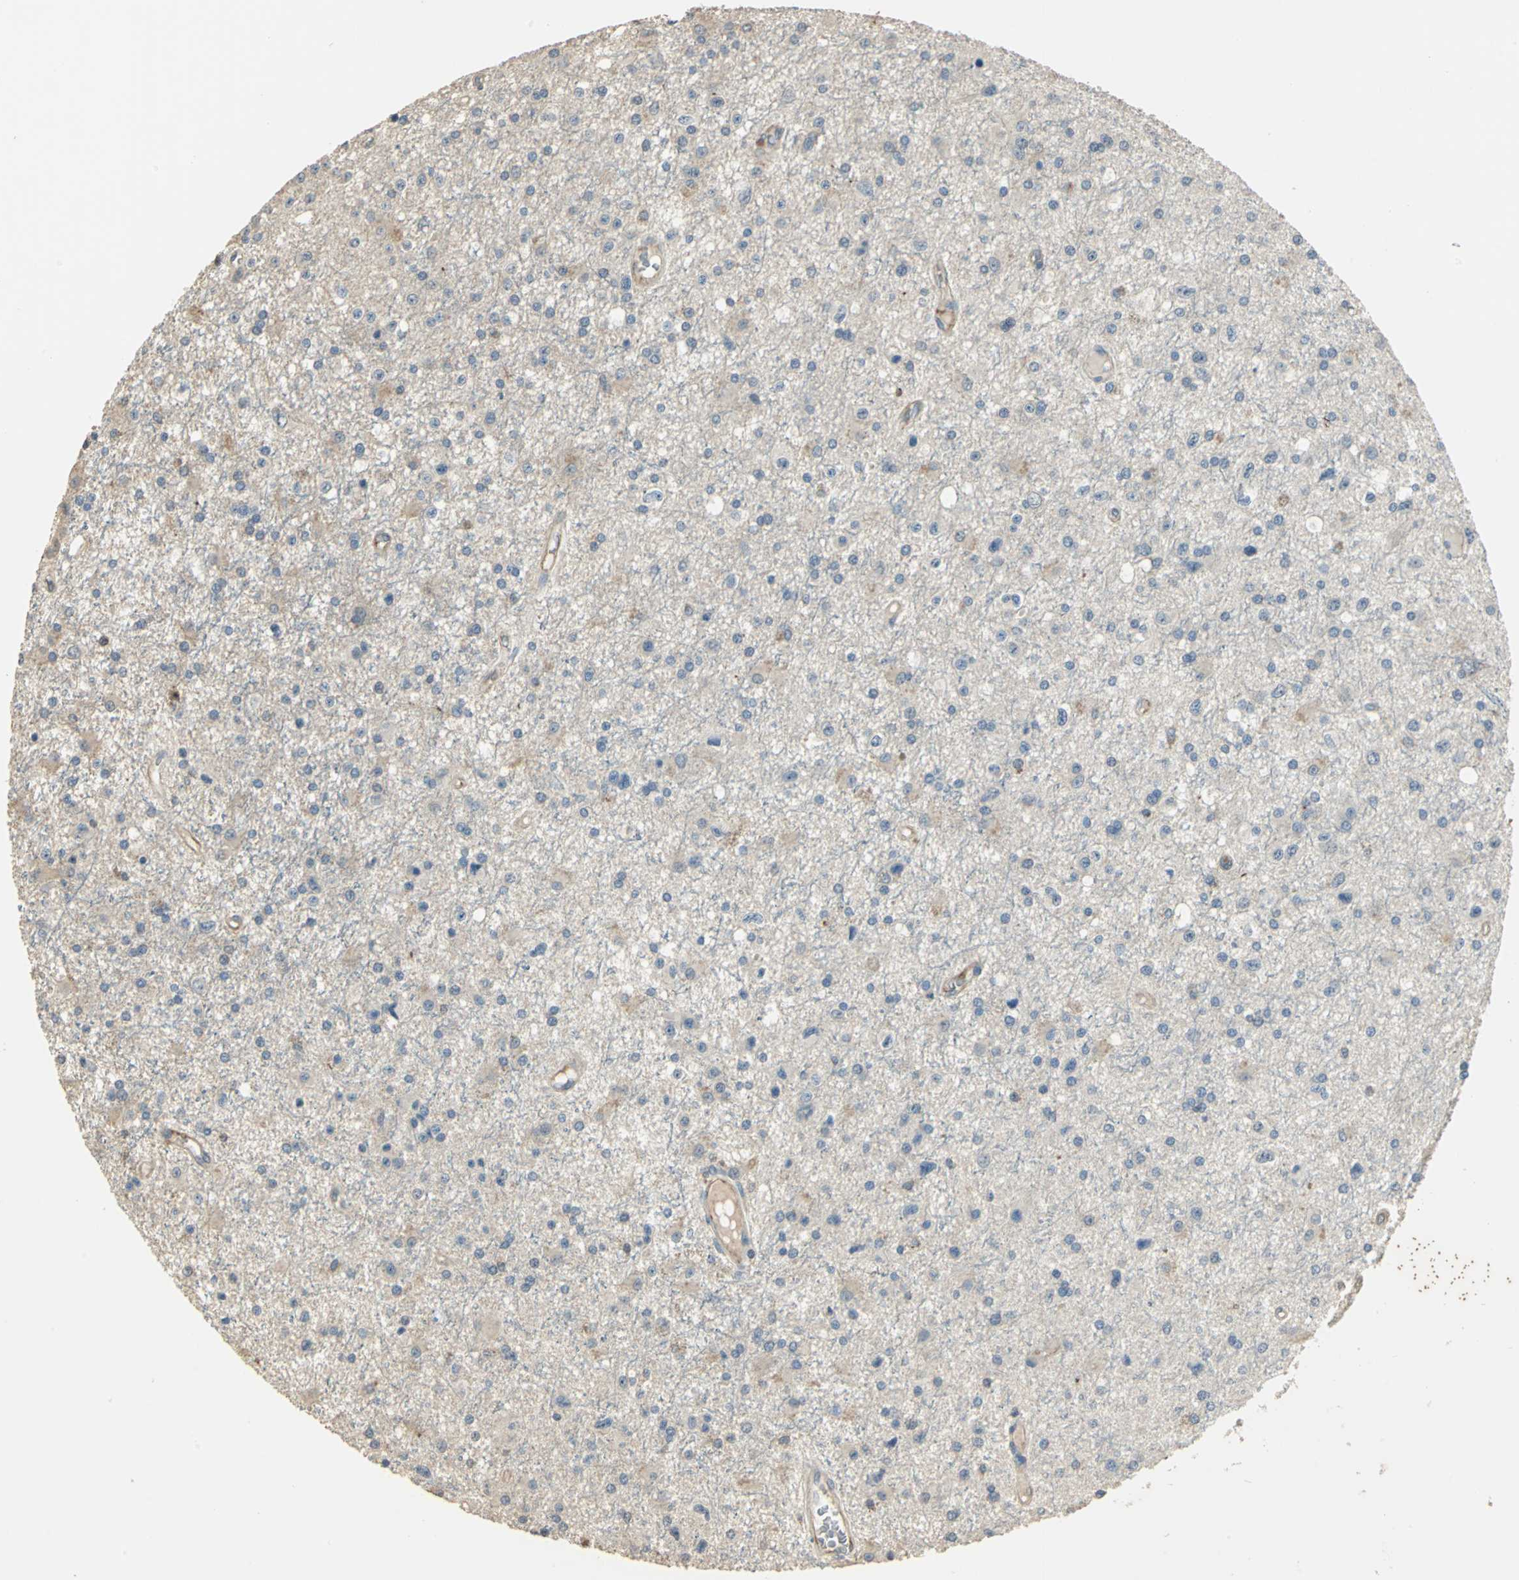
{"staining": {"intensity": "weak", "quantity": "<25%", "location": "cytoplasmic/membranous"}, "tissue": "glioma", "cell_type": "Tumor cells", "image_type": "cancer", "snomed": [{"axis": "morphology", "description": "Glioma, malignant, Low grade"}, {"axis": "topography", "description": "Brain"}], "caption": "This micrograph is of glioma stained with IHC to label a protein in brown with the nuclei are counter-stained blue. There is no positivity in tumor cells.", "gene": "RAPGEF1", "patient": {"sex": "male", "age": 58}}